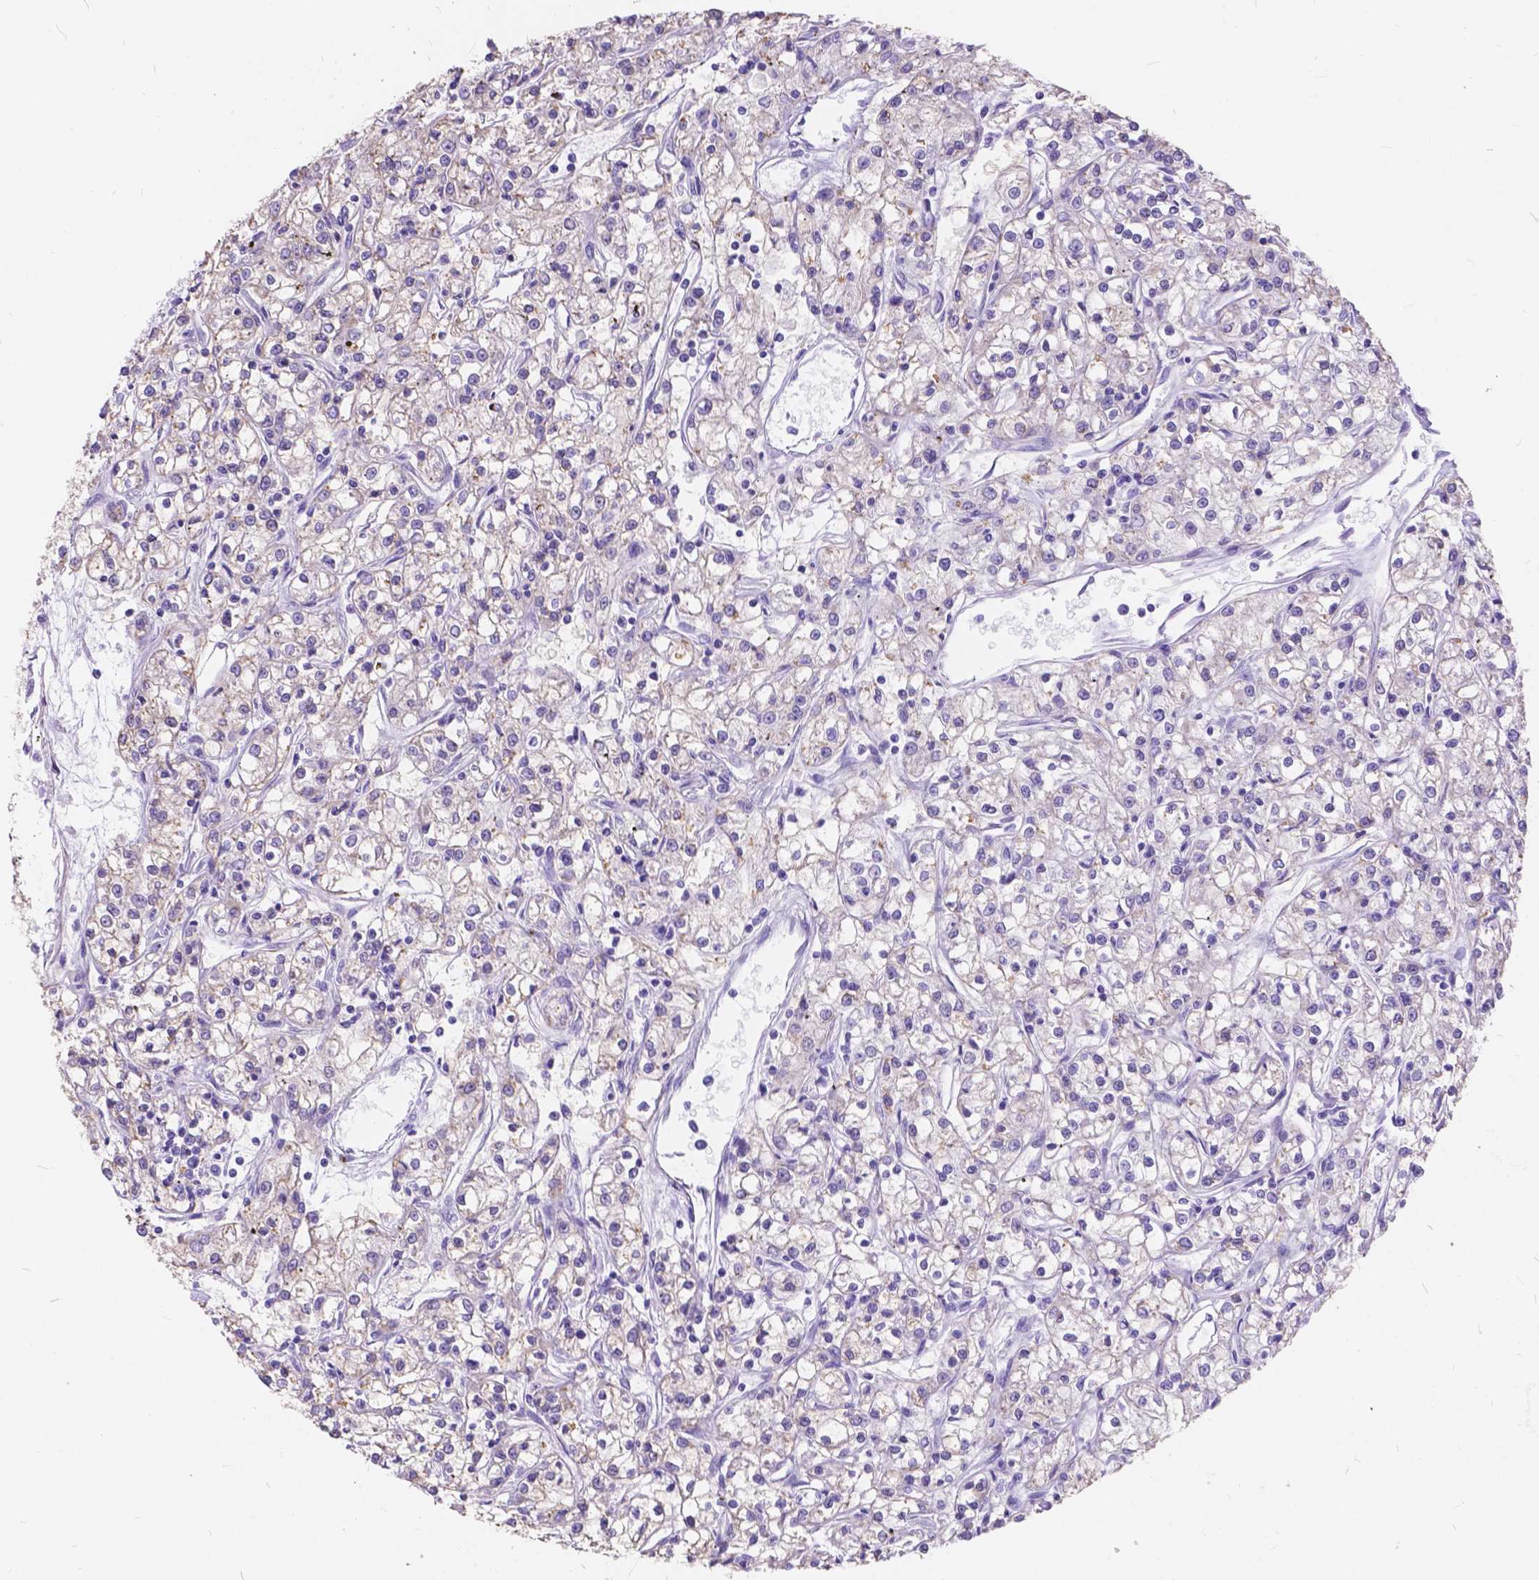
{"staining": {"intensity": "negative", "quantity": "none", "location": "none"}, "tissue": "renal cancer", "cell_type": "Tumor cells", "image_type": "cancer", "snomed": [{"axis": "morphology", "description": "Adenocarcinoma, NOS"}, {"axis": "topography", "description": "Kidney"}], "caption": "Immunohistochemistry (IHC) of renal cancer exhibits no expression in tumor cells. The staining was performed using DAB to visualize the protein expression in brown, while the nuclei were stained in blue with hematoxylin (Magnification: 20x).", "gene": "FOXL2", "patient": {"sex": "female", "age": 59}}